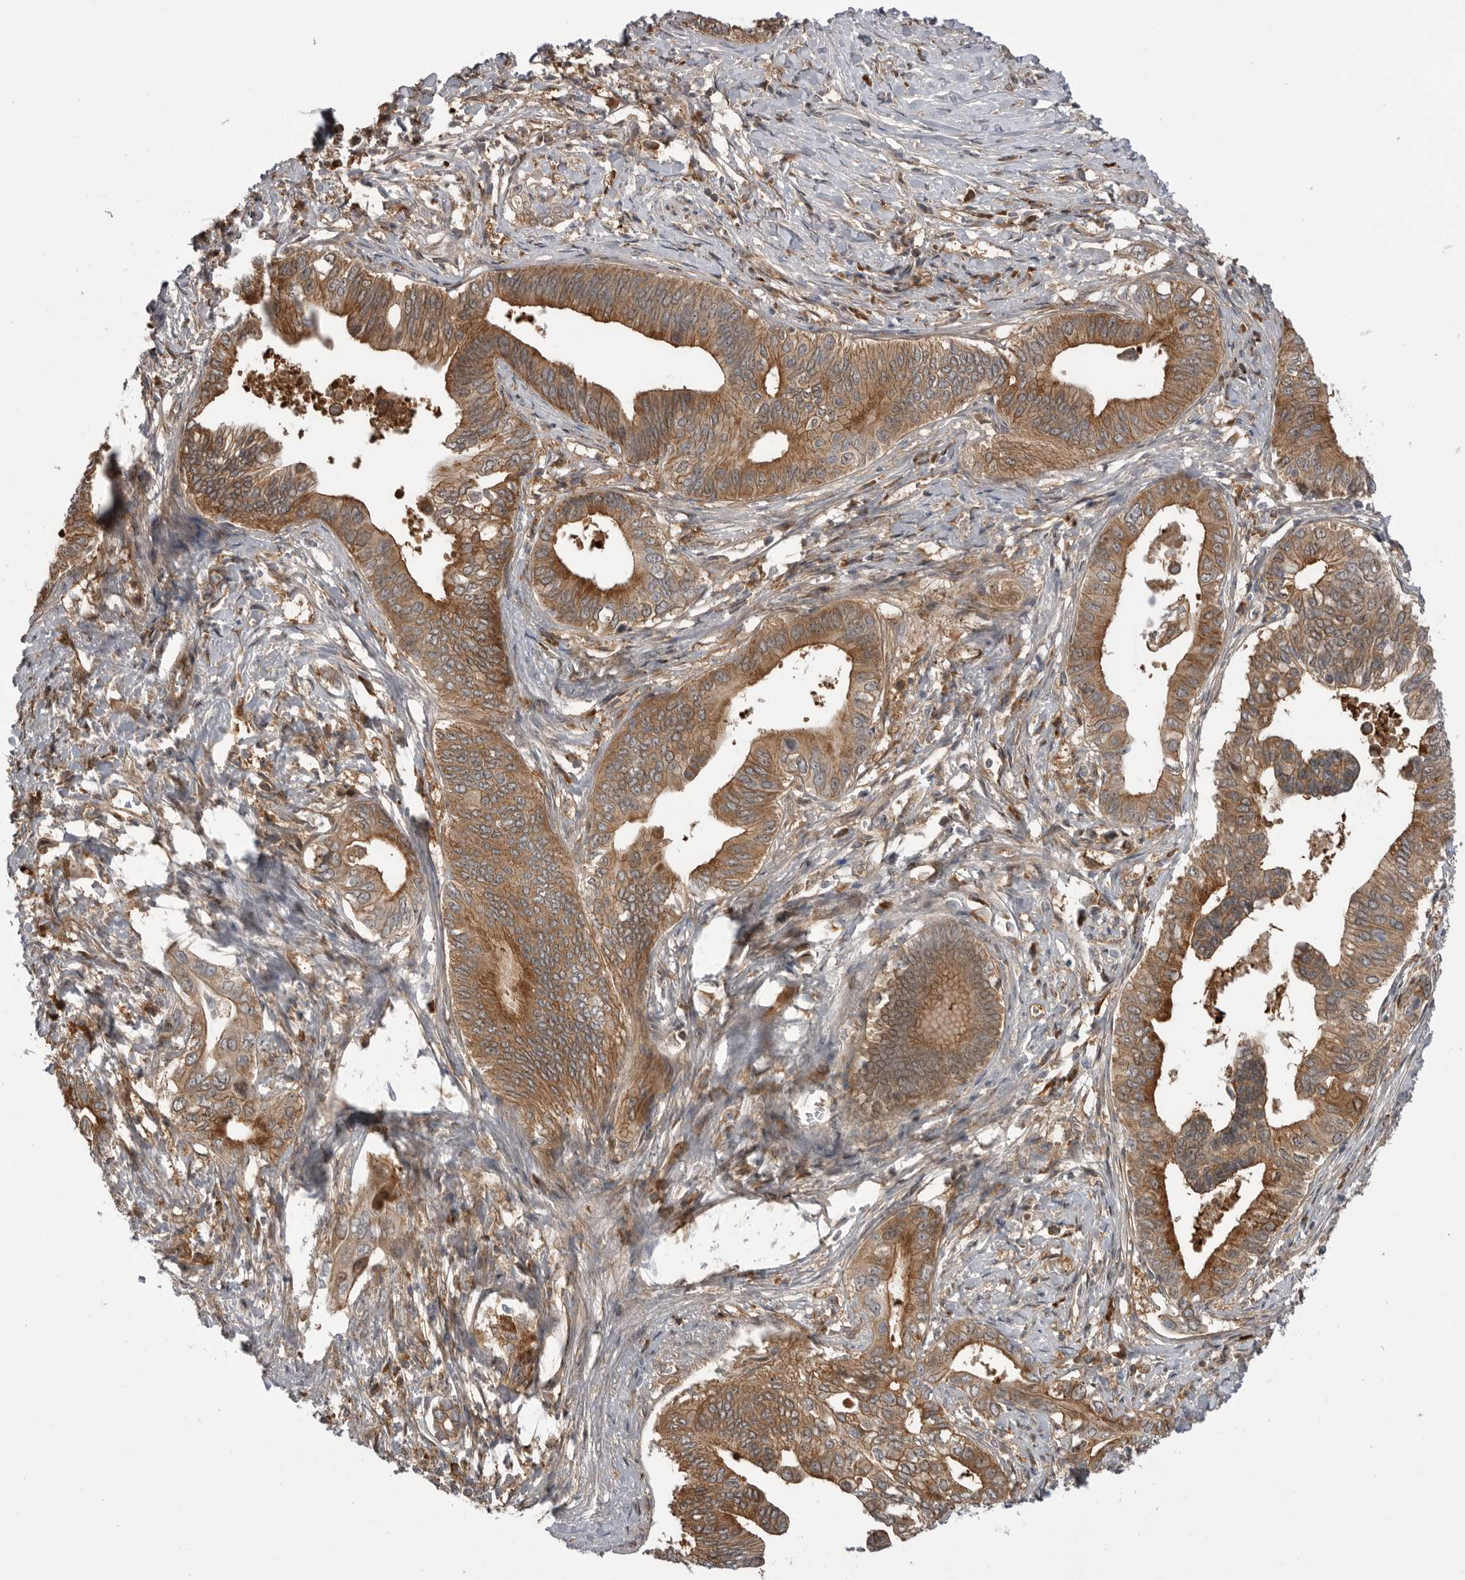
{"staining": {"intensity": "moderate", "quantity": ">75%", "location": "cytoplasmic/membranous"}, "tissue": "pancreatic cancer", "cell_type": "Tumor cells", "image_type": "cancer", "snomed": [{"axis": "morphology", "description": "Normal tissue, NOS"}, {"axis": "morphology", "description": "Adenocarcinoma, NOS"}, {"axis": "topography", "description": "Pancreas"}, {"axis": "topography", "description": "Peripheral nerve tissue"}], "caption": "Immunohistochemistry (IHC) micrograph of neoplastic tissue: adenocarcinoma (pancreatic) stained using immunohistochemistry (IHC) demonstrates medium levels of moderate protein expression localized specifically in the cytoplasmic/membranous of tumor cells, appearing as a cytoplasmic/membranous brown color.", "gene": "RAB3GAP2", "patient": {"sex": "male", "age": 59}}